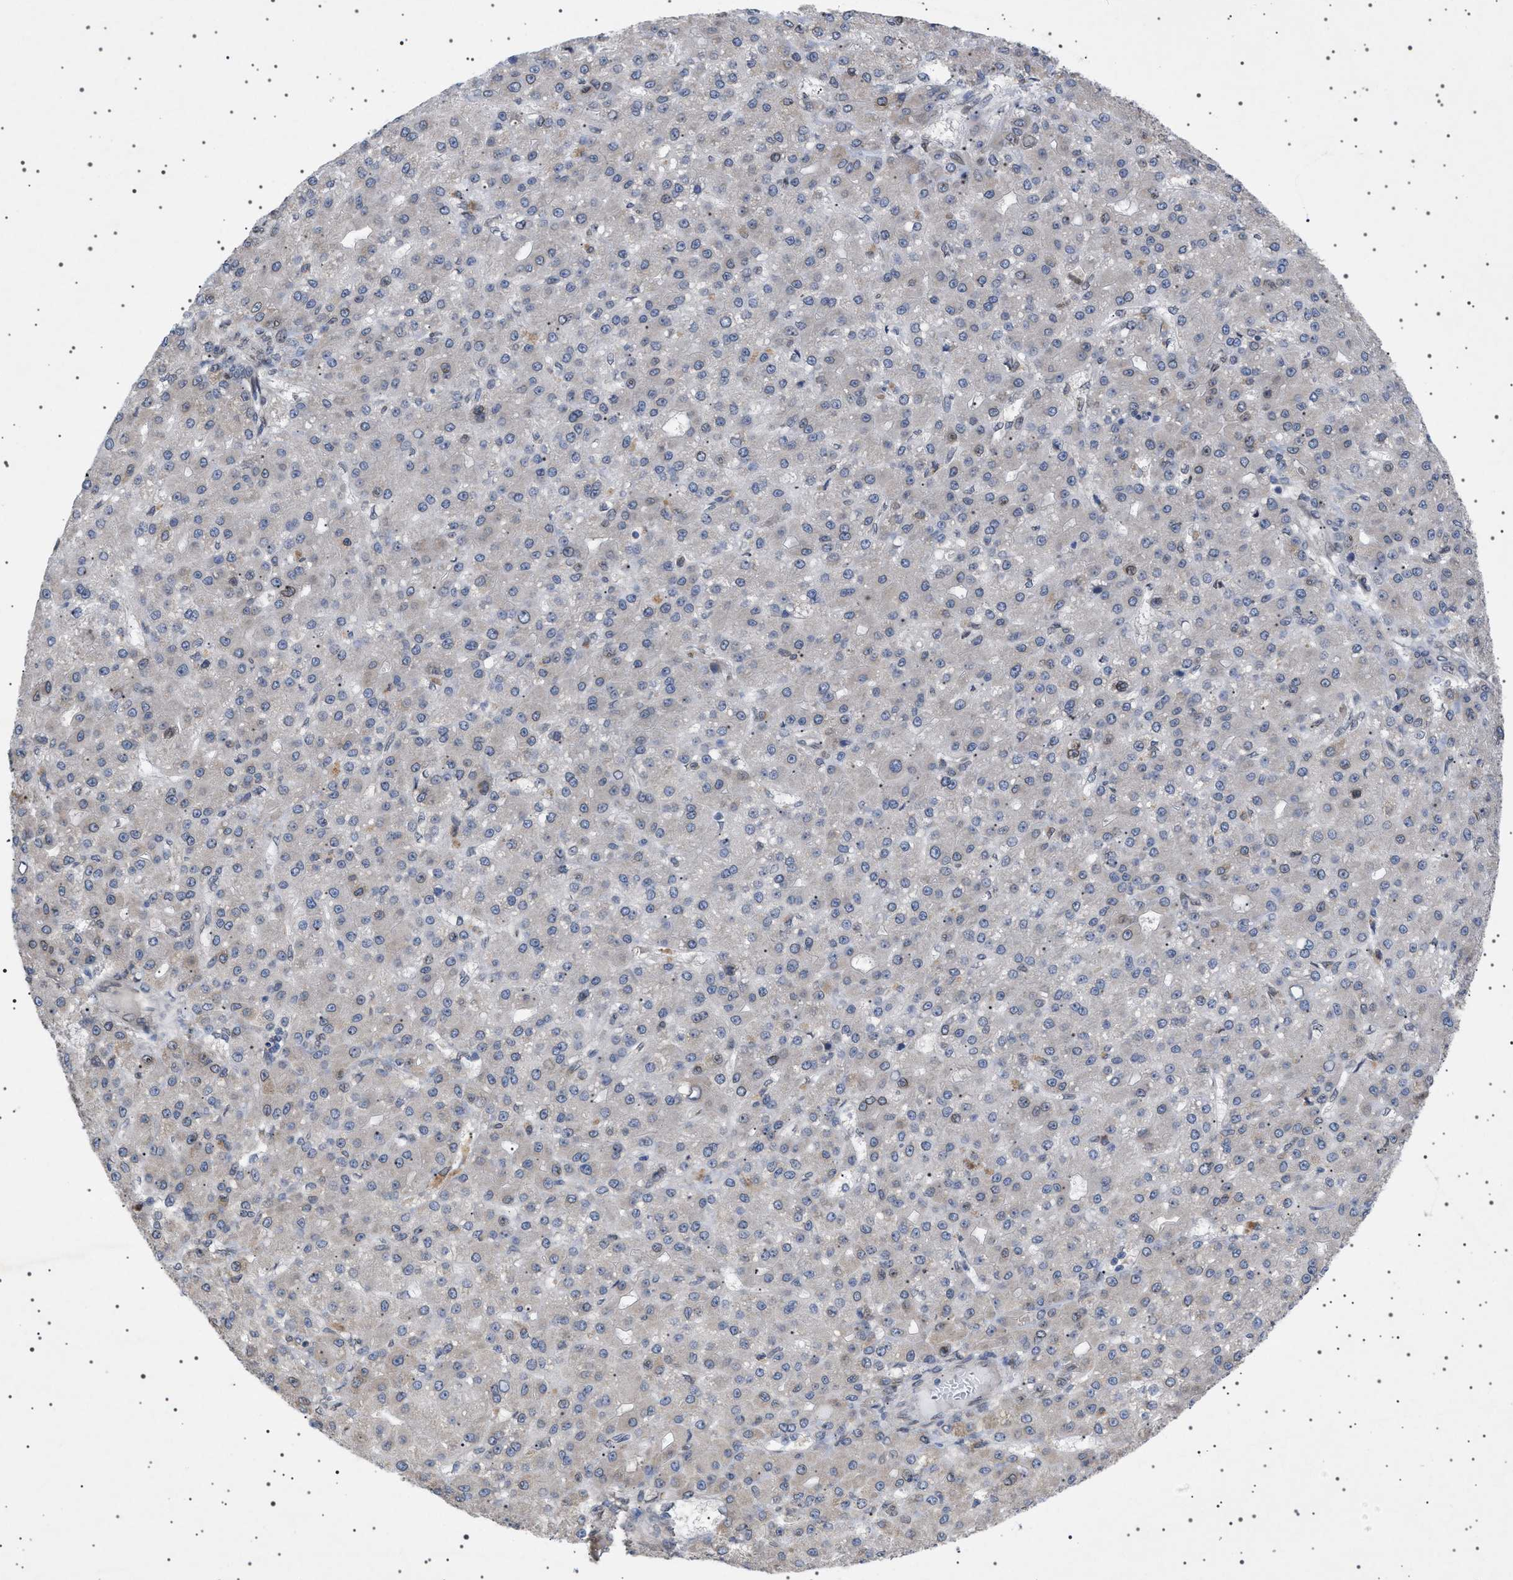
{"staining": {"intensity": "moderate", "quantity": "<25%", "location": "cytoplasmic/membranous,nuclear"}, "tissue": "liver cancer", "cell_type": "Tumor cells", "image_type": "cancer", "snomed": [{"axis": "morphology", "description": "Carcinoma, Hepatocellular, NOS"}, {"axis": "topography", "description": "Liver"}], "caption": "DAB (3,3'-diaminobenzidine) immunohistochemical staining of hepatocellular carcinoma (liver) shows moderate cytoplasmic/membranous and nuclear protein expression in approximately <25% of tumor cells. (Brightfield microscopy of DAB IHC at high magnification).", "gene": "NUP93", "patient": {"sex": "male", "age": 67}}